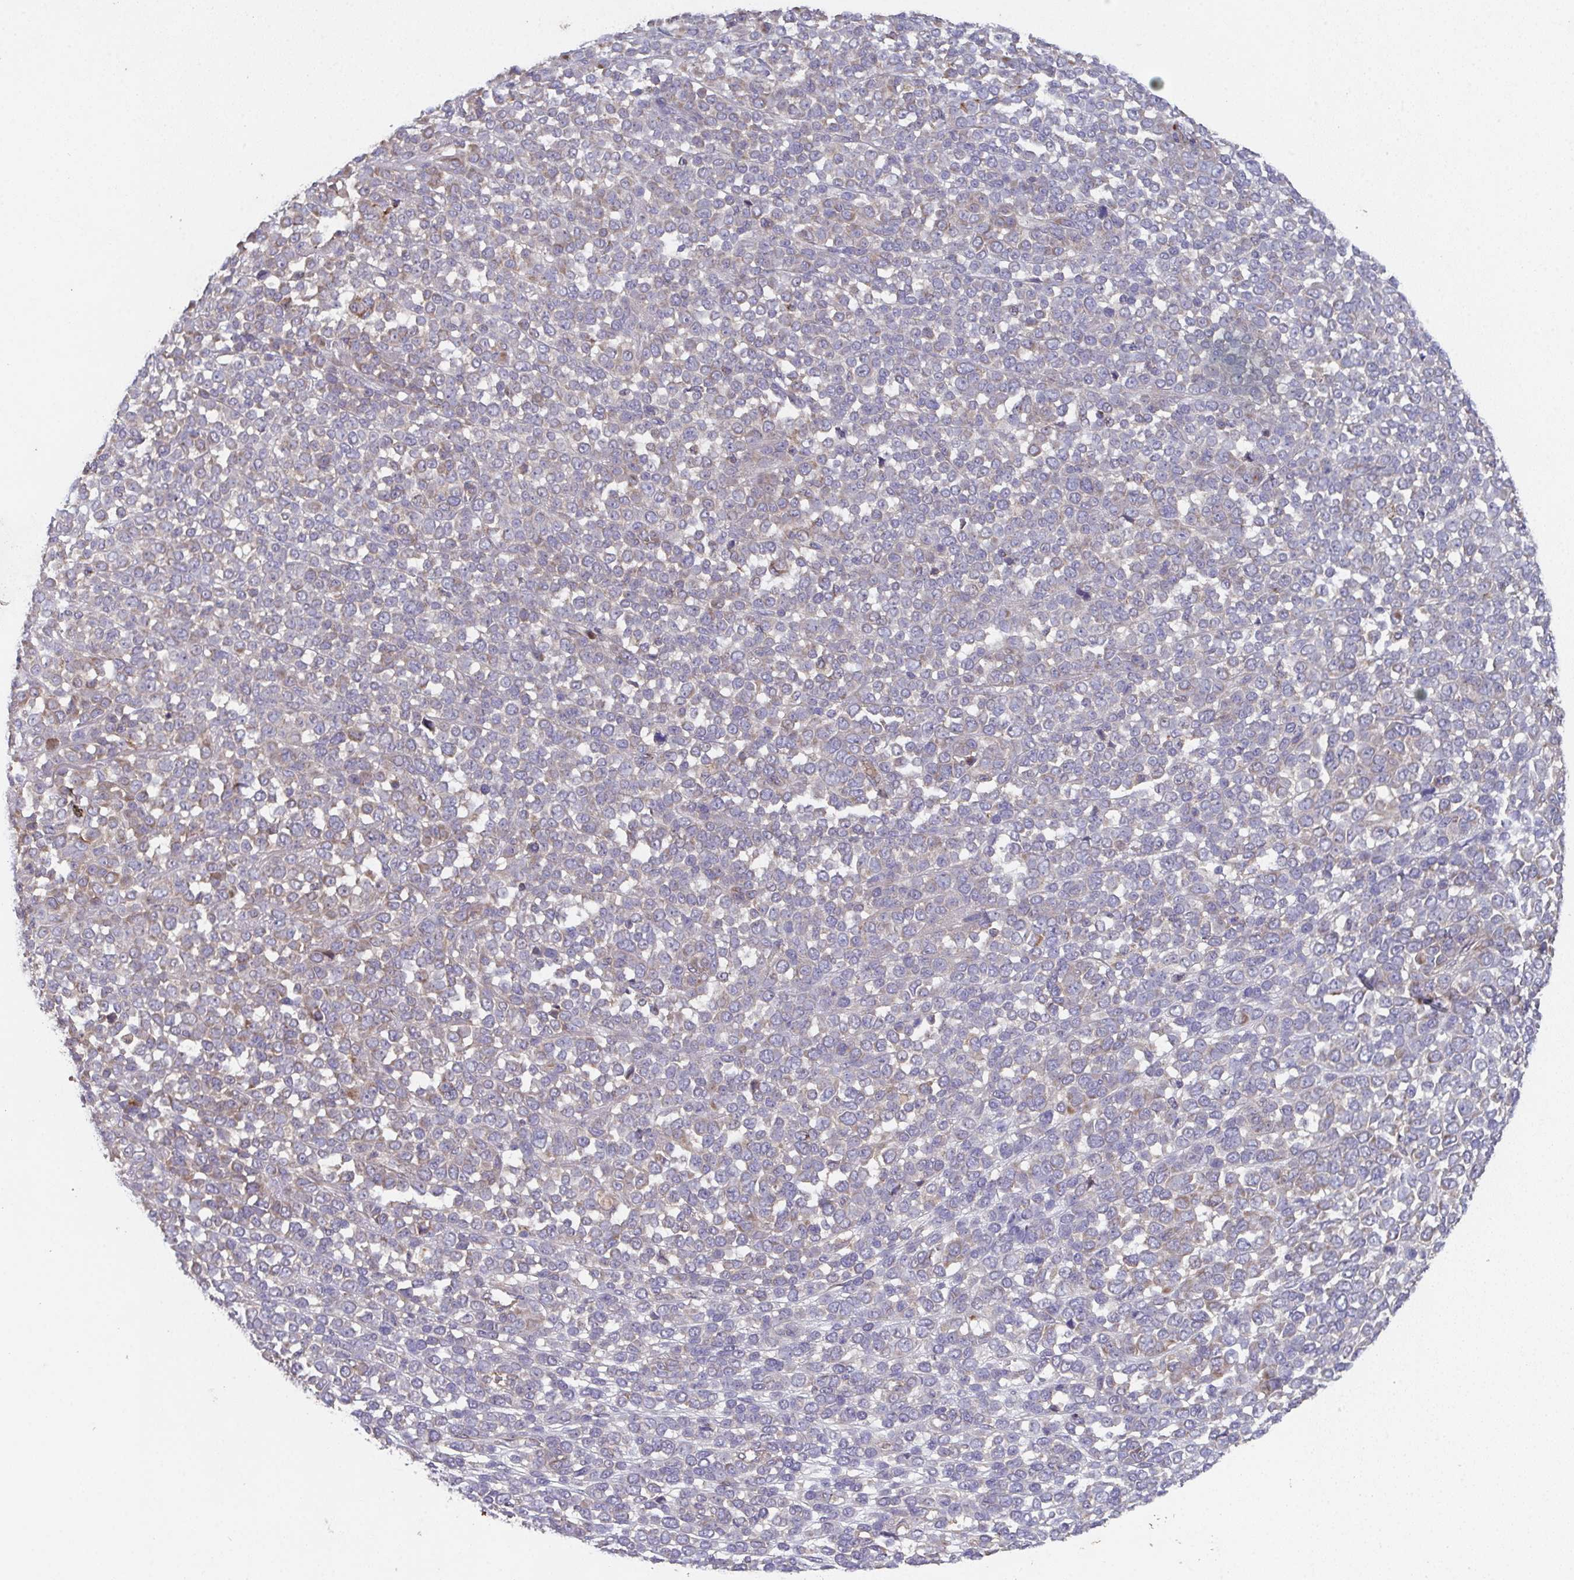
{"staining": {"intensity": "negative", "quantity": "none", "location": "none"}, "tissue": "melanoma", "cell_type": "Tumor cells", "image_type": "cancer", "snomed": [{"axis": "morphology", "description": "Malignant melanoma, NOS"}, {"axis": "topography", "description": "Skin"}], "caption": "Immunohistochemistry (IHC) photomicrograph of melanoma stained for a protein (brown), which displays no staining in tumor cells. (DAB (3,3'-diaminobenzidine) immunohistochemistry, high magnification).", "gene": "MT-ND3", "patient": {"sex": "female", "age": 95}}